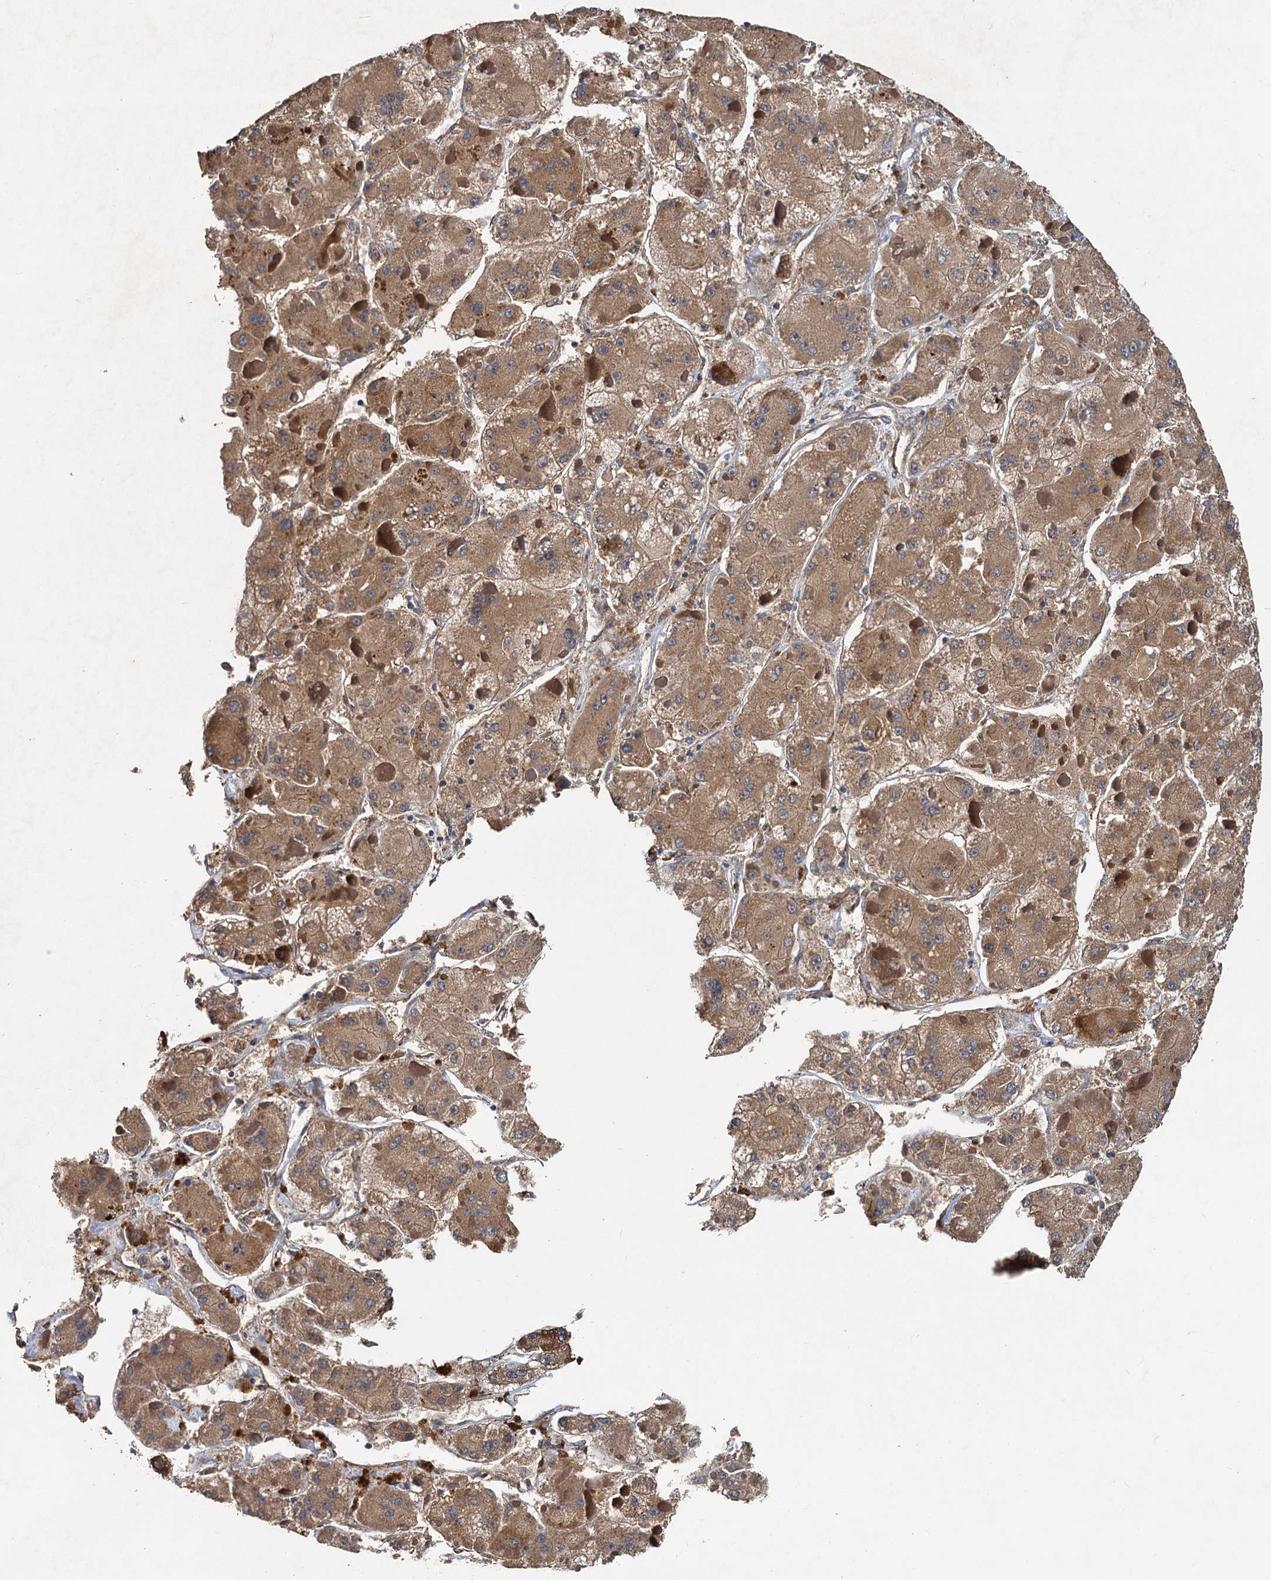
{"staining": {"intensity": "moderate", "quantity": ">75%", "location": "cytoplasmic/membranous"}, "tissue": "liver cancer", "cell_type": "Tumor cells", "image_type": "cancer", "snomed": [{"axis": "morphology", "description": "Carcinoma, Hepatocellular, NOS"}, {"axis": "topography", "description": "Liver"}], "caption": "A photomicrograph of hepatocellular carcinoma (liver) stained for a protein shows moderate cytoplasmic/membranous brown staining in tumor cells.", "gene": "HYI", "patient": {"sex": "female", "age": 73}}